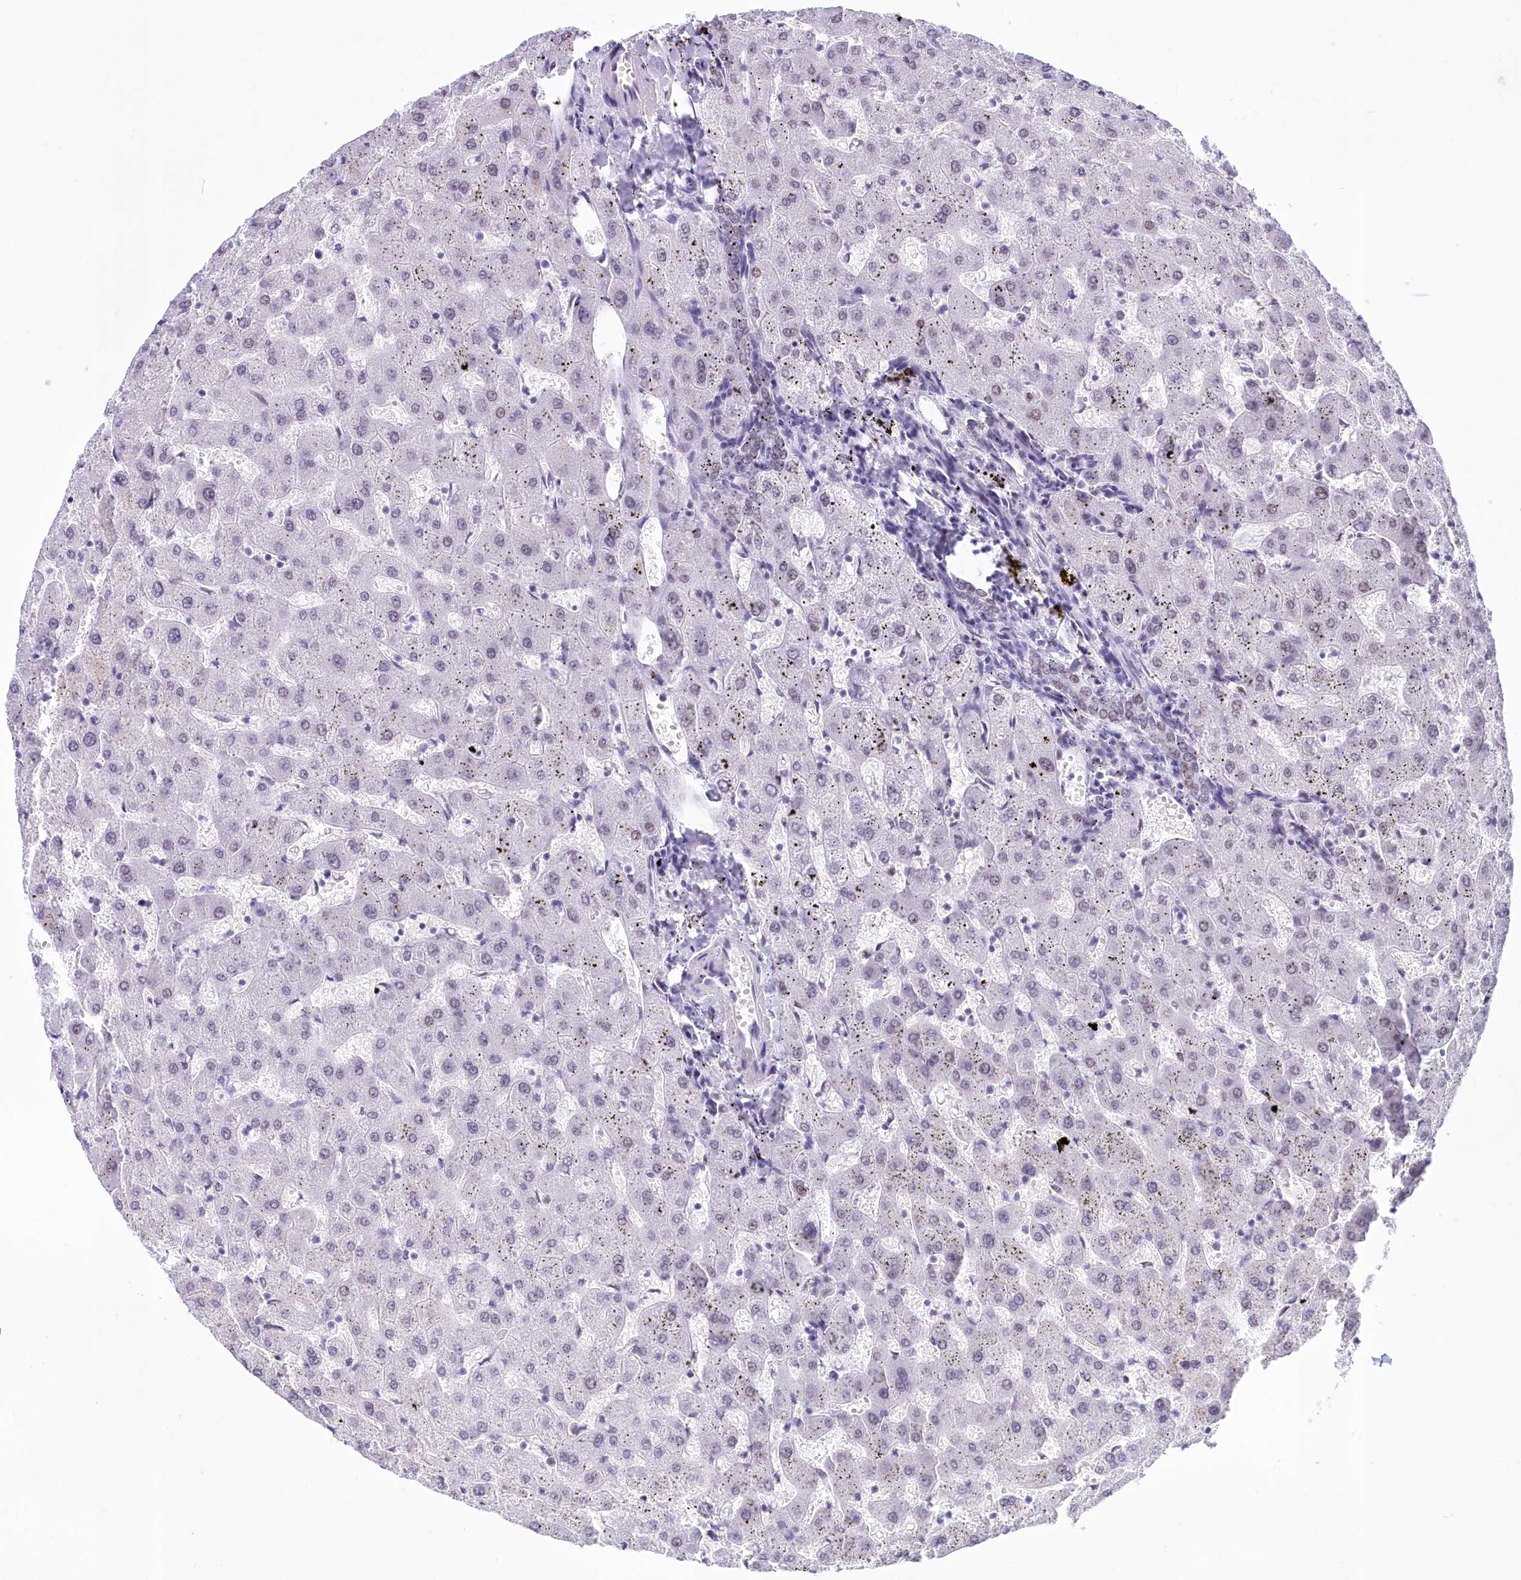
{"staining": {"intensity": "weak", "quantity": "25%-75%", "location": "nuclear"}, "tissue": "liver", "cell_type": "Cholangiocytes", "image_type": "normal", "snomed": [{"axis": "morphology", "description": "Normal tissue, NOS"}, {"axis": "topography", "description": "Liver"}], "caption": "Immunohistochemical staining of unremarkable human liver reveals low levels of weak nuclear expression in about 25%-75% of cholangiocytes.", "gene": "CDC26", "patient": {"sex": "female", "age": 63}}